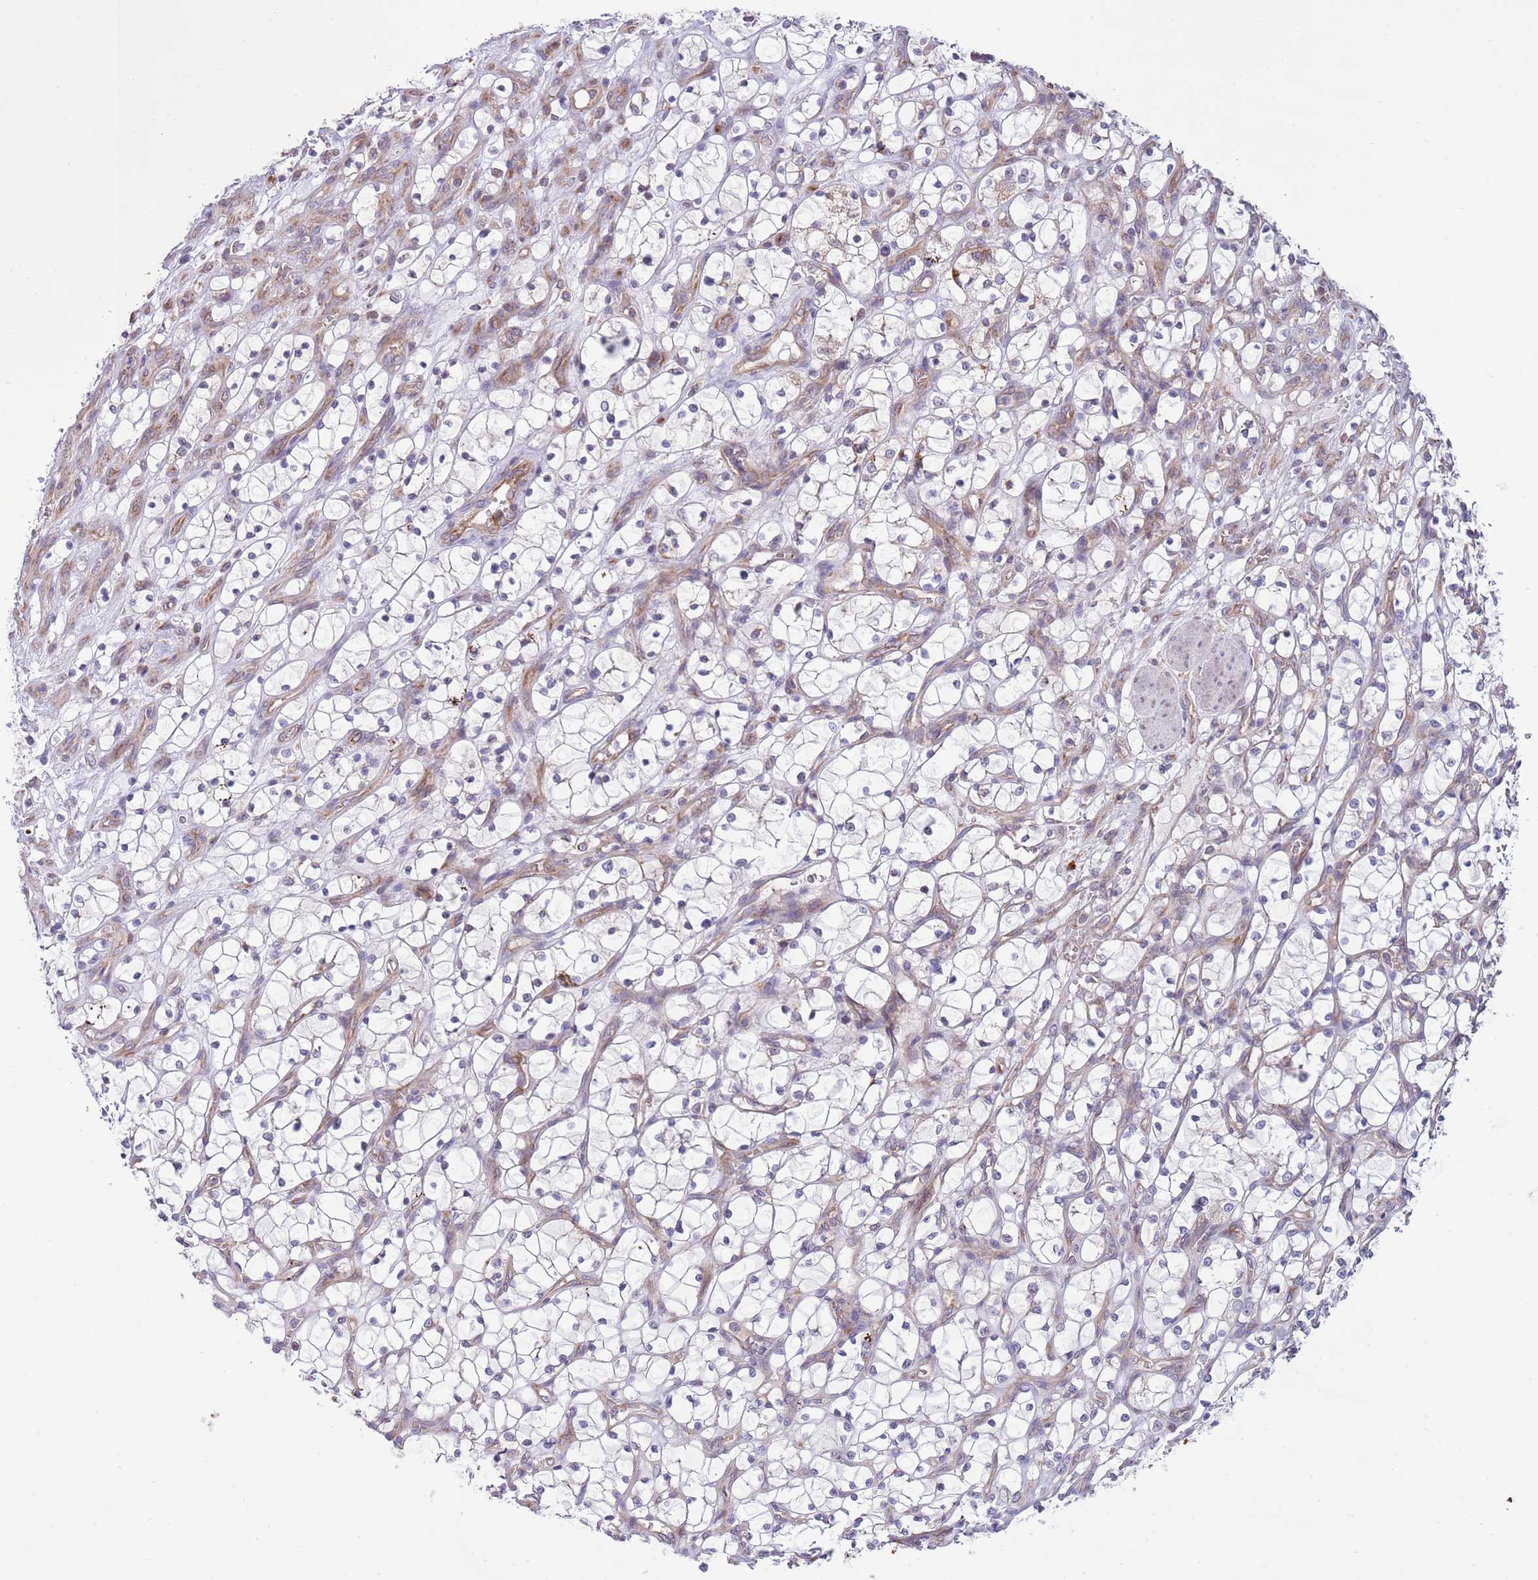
{"staining": {"intensity": "negative", "quantity": "none", "location": "none"}, "tissue": "renal cancer", "cell_type": "Tumor cells", "image_type": "cancer", "snomed": [{"axis": "morphology", "description": "Adenocarcinoma, NOS"}, {"axis": "topography", "description": "Kidney"}], "caption": "This is an immunohistochemistry micrograph of renal cancer (adenocarcinoma). There is no positivity in tumor cells.", "gene": "DAND5", "patient": {"sex": "female", "age": 69}}